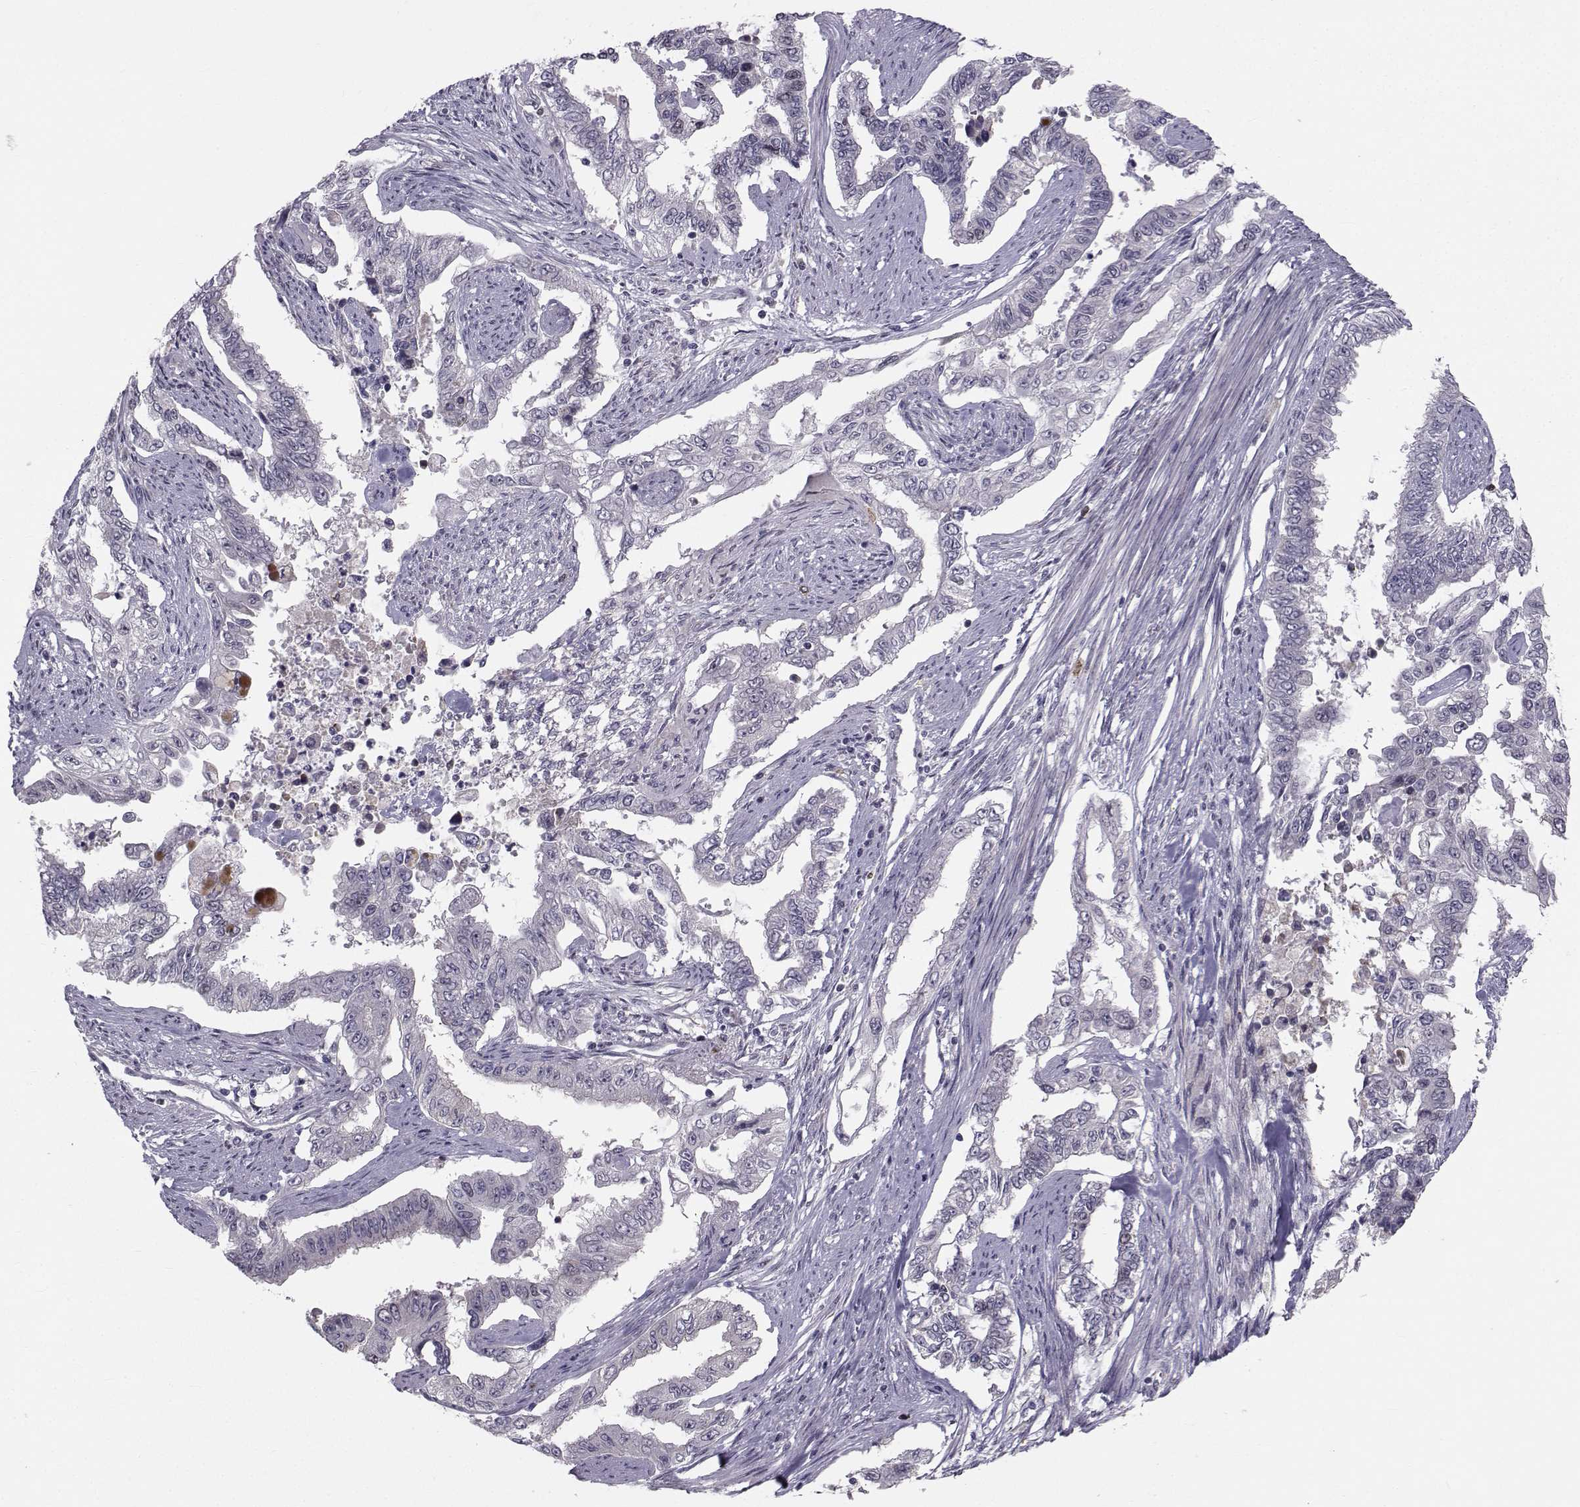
{"staining": {"intensity": "negative", "quantity": "none", "location": "none"}, "tissue": "endometrial cancer", "cell_type": "Tumor cells", "image_type": "cancer", "snomed": [{"axis": "morphology", "description": "Adenocarcinoma, NOS"}, {"axis": "topography", "description": "Uterus"}], "caption": "The image shows no significant positivity in tumor cells of endometrial cancer.", "gene": "LRP8", "patient": {"sex": "female", "age": 59}}